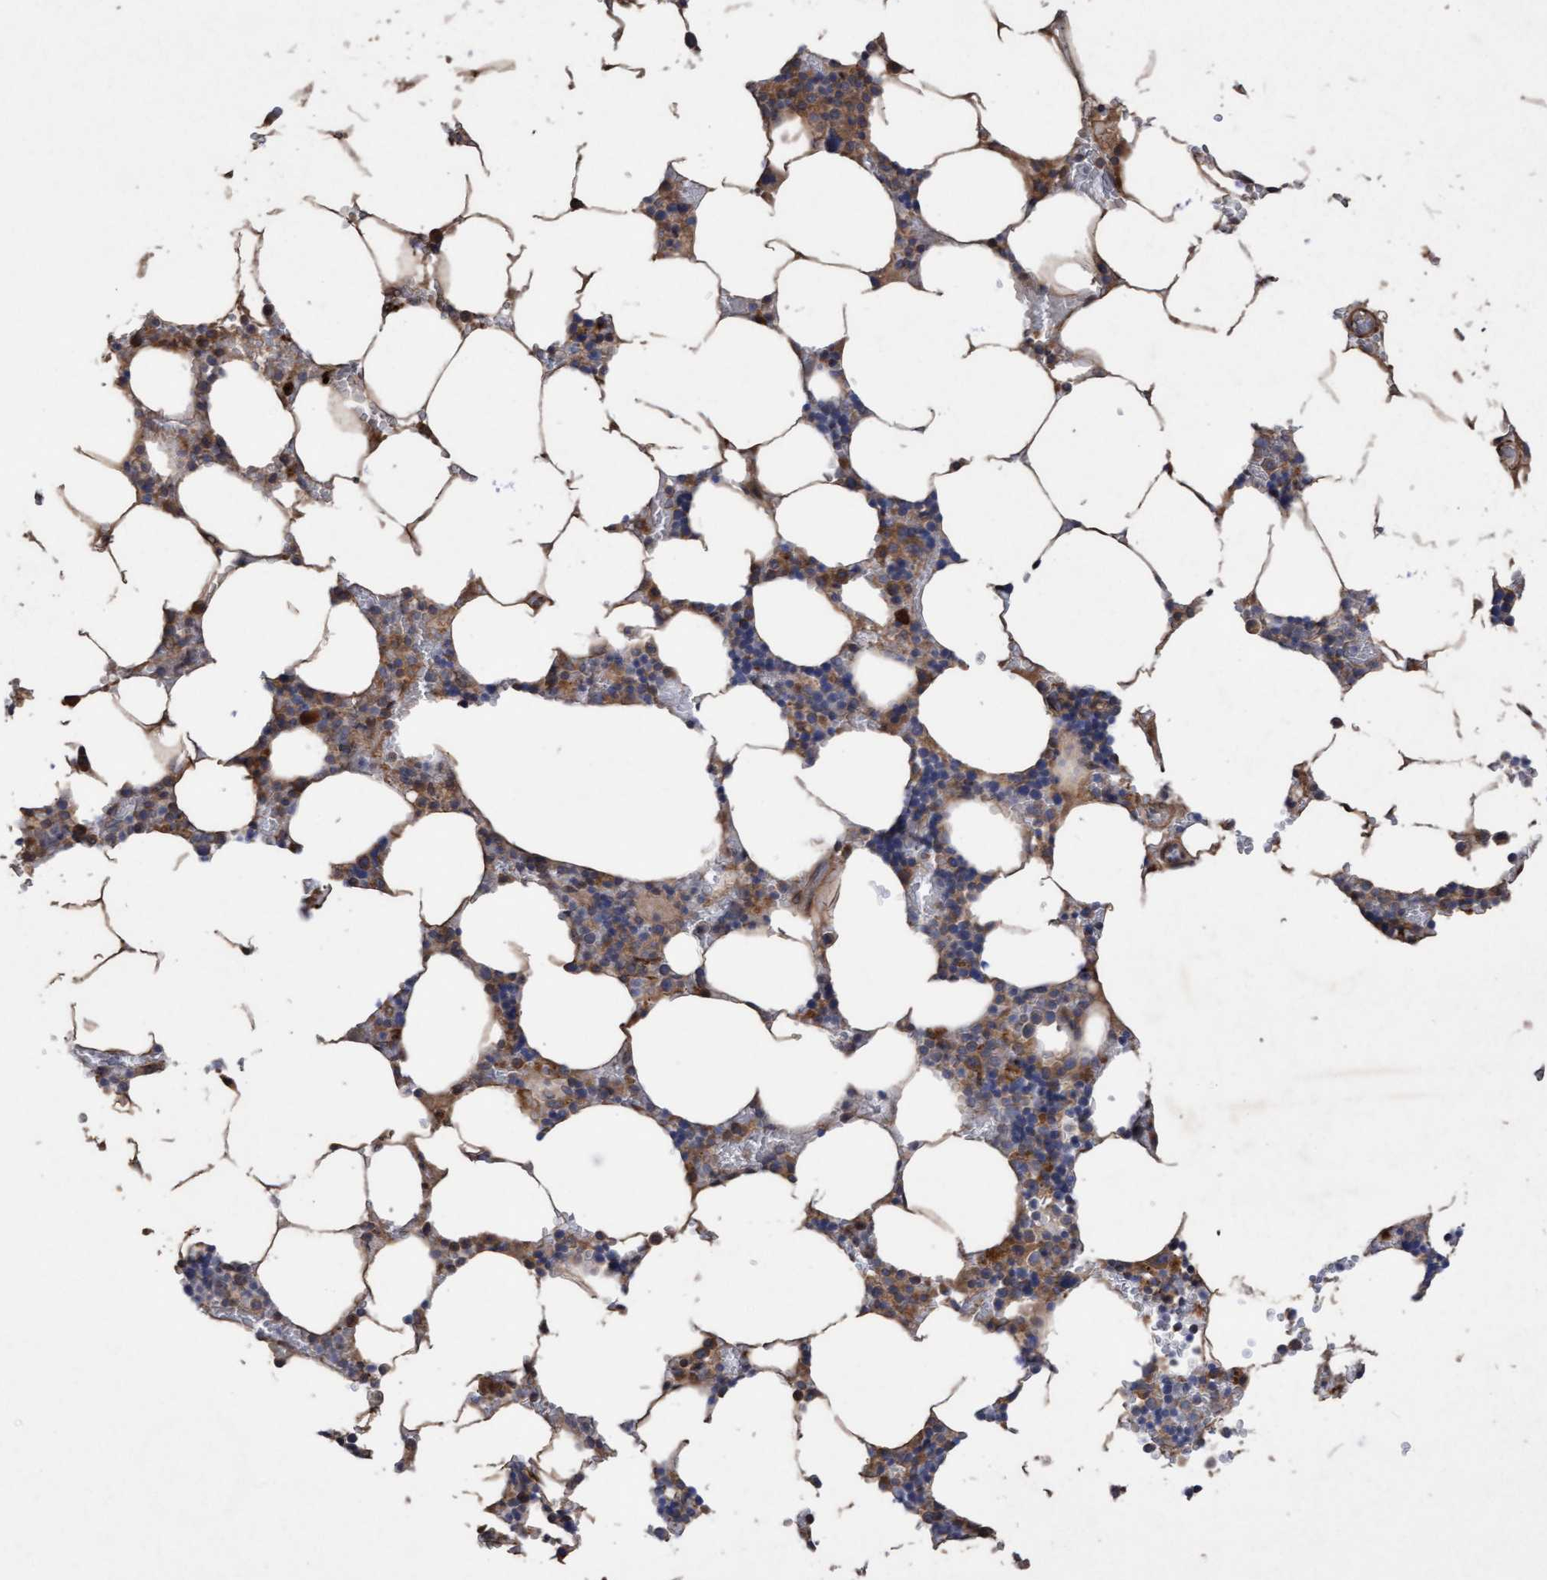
{"staining": {"intensity": "moderate", "quantity": "25%-75%", "location": "cytoplasmic/membranous"}, "tissue": "bone marrow", "cell_type": "Hematopoietic cells", "image_type": "normal", "snomed": [{"axis": "morphology", "description": "Normal tissue, NOS"}, {"axis": "topography", "description": "Bone marrow"}], "caption": "High-power microscopy captured an immunohistochemistry (IHC) micrograph of unremarkable bone marrow, revealing moderate cytoplasmic/membranous staining in approximately 25%-75% of hematopoietic cells. (DAB IHC with brightfield microscopy, high magnification).", "gene": "ELP5", "patient": {"sex": "male", "age": 70}}